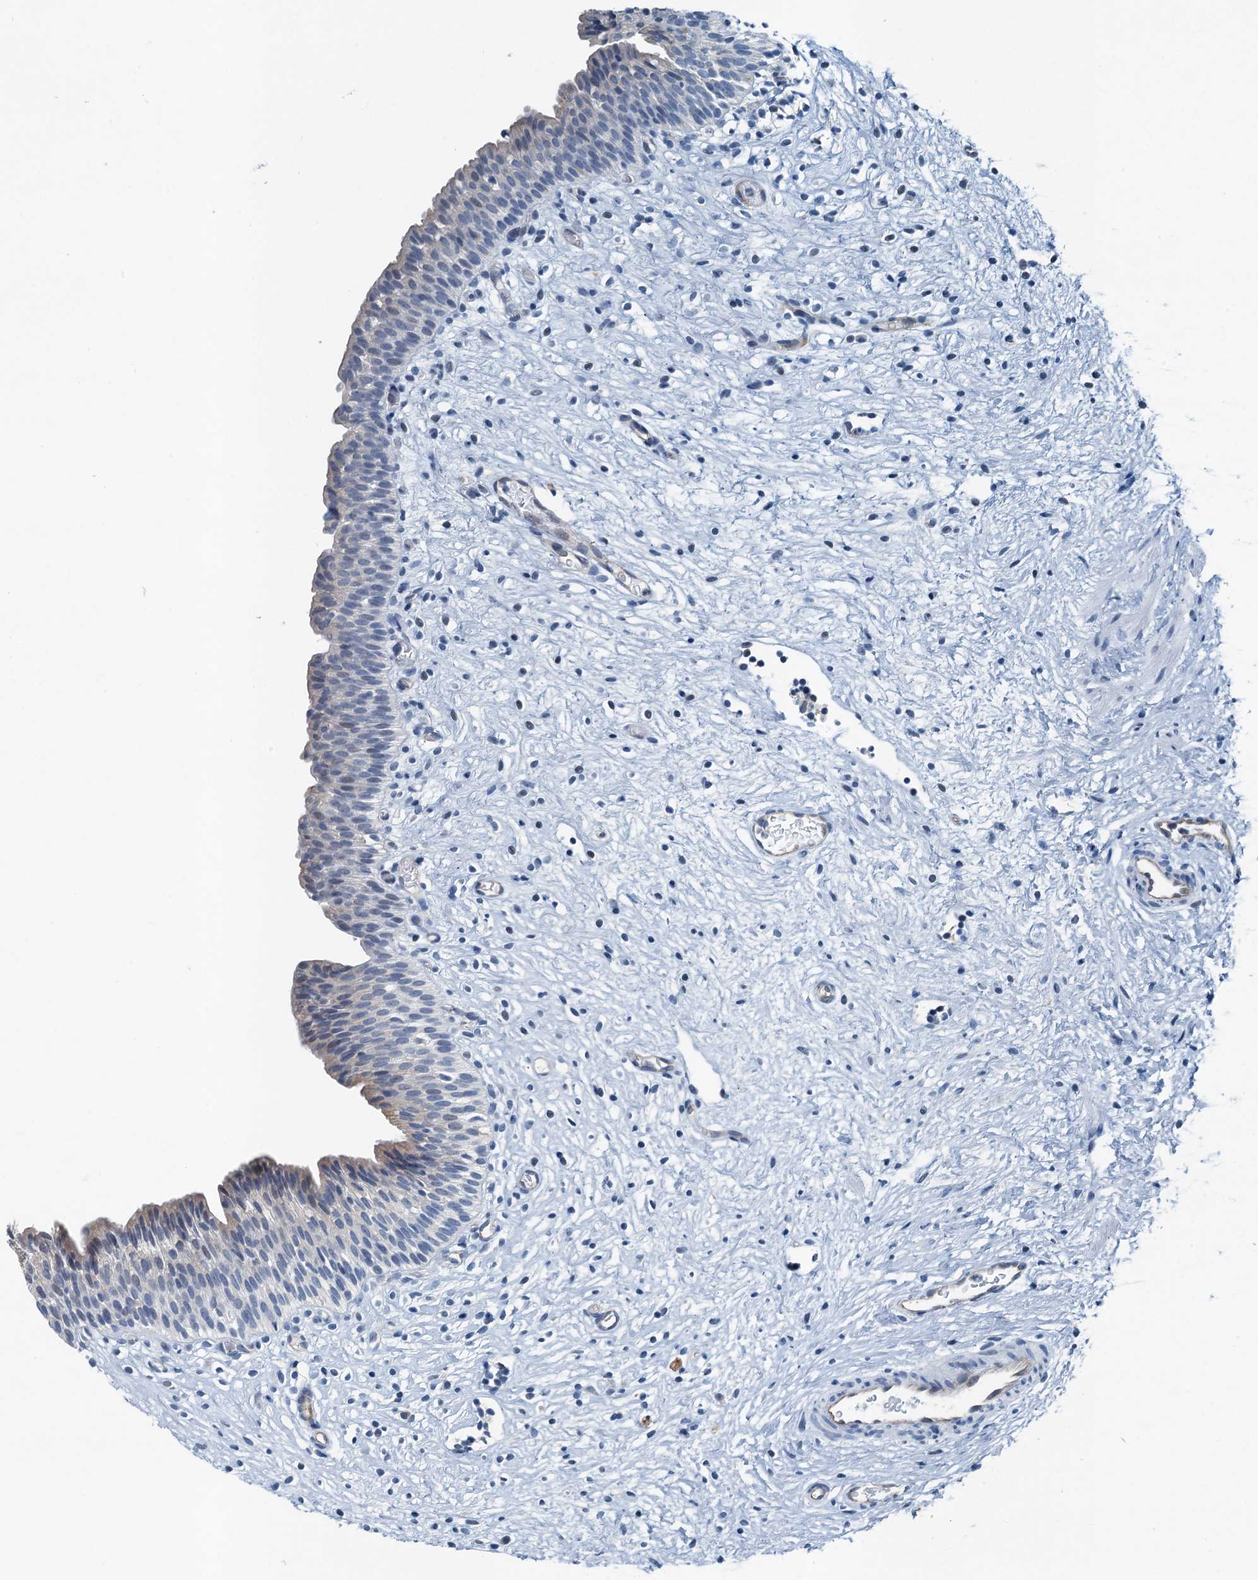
{"staining": {"intensity": "weak", "quantity": "25%-75%", "location": "cytoplasmic/membranous"}, "tissue": "urinary bladder", "cell_type": "Urothelial cells", "image_type": "normal", "snomed": [{"axis": "morphology", "description": "Transitional cell carcinoma in-situ"}, {"axis": "topography", "description": "Urinary bladder"}], "caption": "IHC staining of normal urinary bladder, which demonstrates low levels of weak cytoplasmic/membranous expression in about 25%-75% of urothelial cells indicating weak cytoplasmic/membranous protein staining. The staining was performed using DAB (brown) for protein detection and nuclei were counterstained in hematoxylin (blue).", "gene": "GFOD2", "patient": {"sex": "male", "age": 74}}